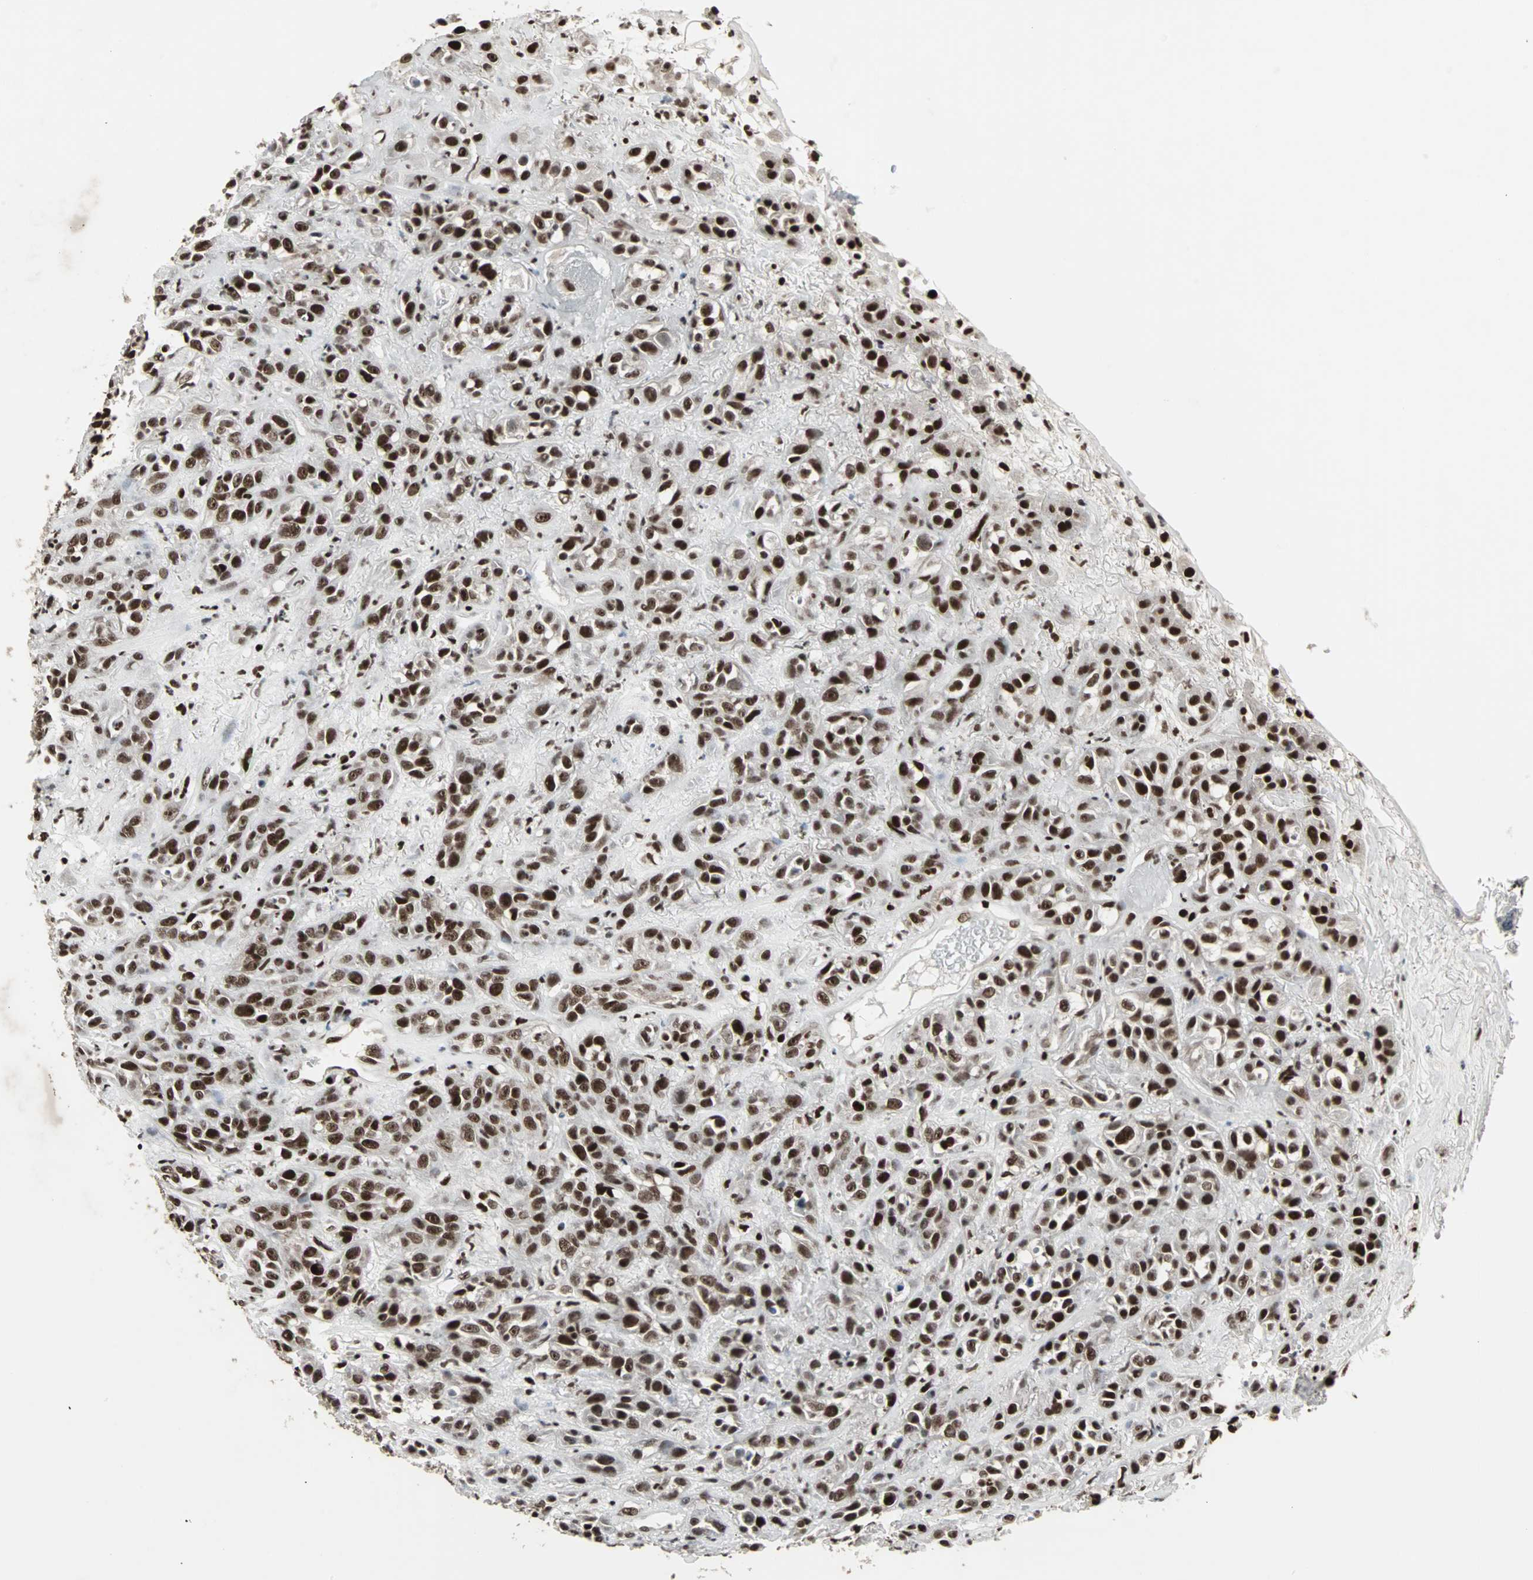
{"staining": {"intensity": "strong", "quantity": ">75%", "location": "nuclear"}, "tissue": "head and neck cancer", "cell_type": "Tumor cells", "image_type": "cancer", "snomed": [{"axis": "morphology", "description": "Squamous cell carcinoma, NOS"}, {"axis": "topography", "description": "Head-Neck"}], "caption": "High-power microscopy captured an IHC image of head and neck cancer, revealing strong nuclear expression in approximately >75% of tumor cells.", "gene": "PNKP", "patient": {"sex": "male", "age": 62}}